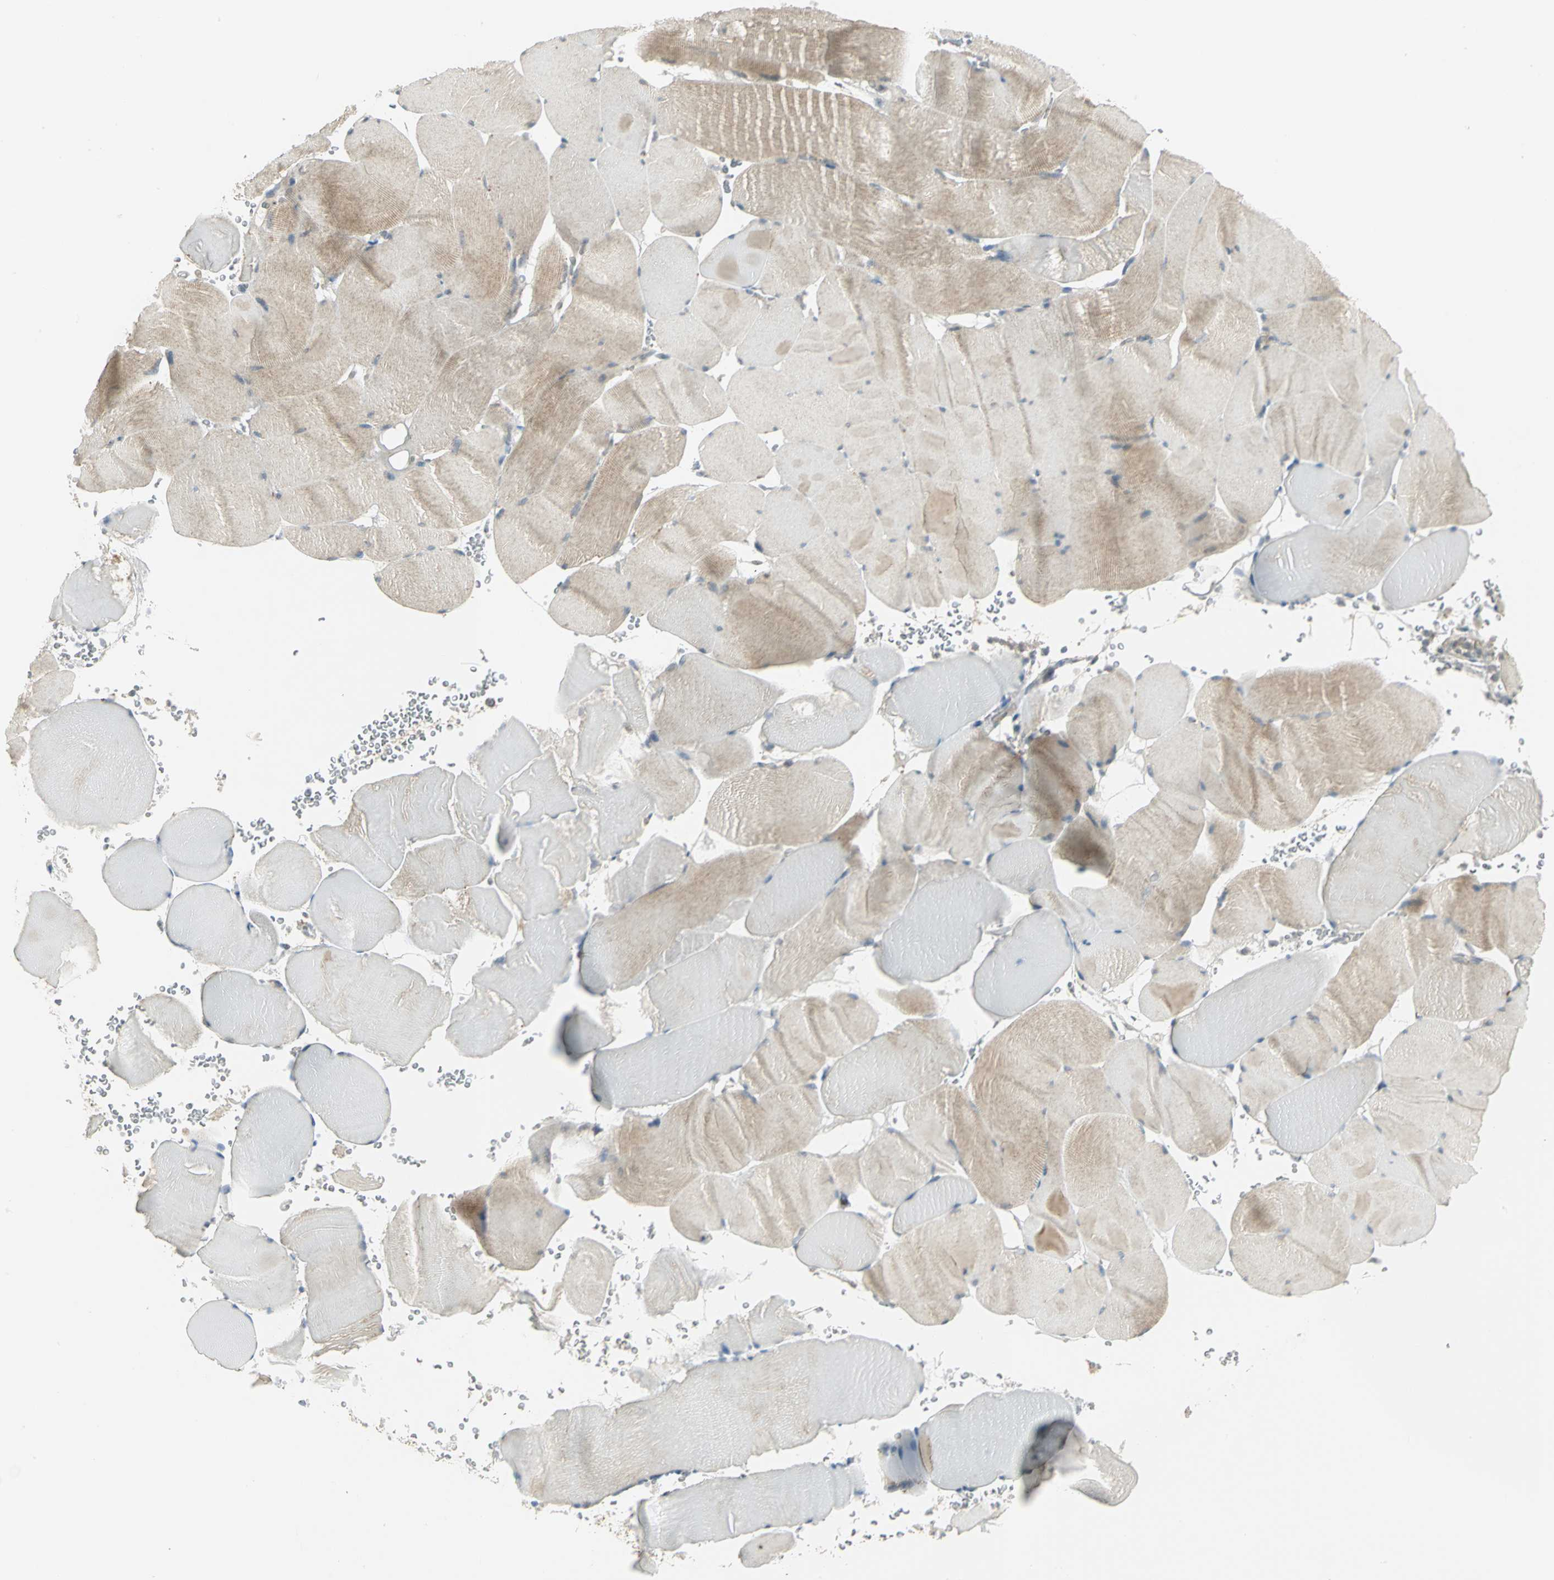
{"staining": {"intensity": "weak", "quantity": ">75%", "location": "cytoplasmic/membranous"}, "tissue": "skeletal muscle", "cell_type": "Myocytes", "image_type": "normal", "snomed": [{"axis": "morphology", "description": "Normal tissue, NOS"}, {"axis": "topography", "description": "Skeletal muscle"}], "caption": "An IHC photomicrograph of normal tissue is shown. Protein staining in brown highlights weak cytoplasmic/membranous positivity in skeletal muscle within myocytes.", "gene": "MAPK8IP3", "patient": {"sex": "male", "age": 62}}